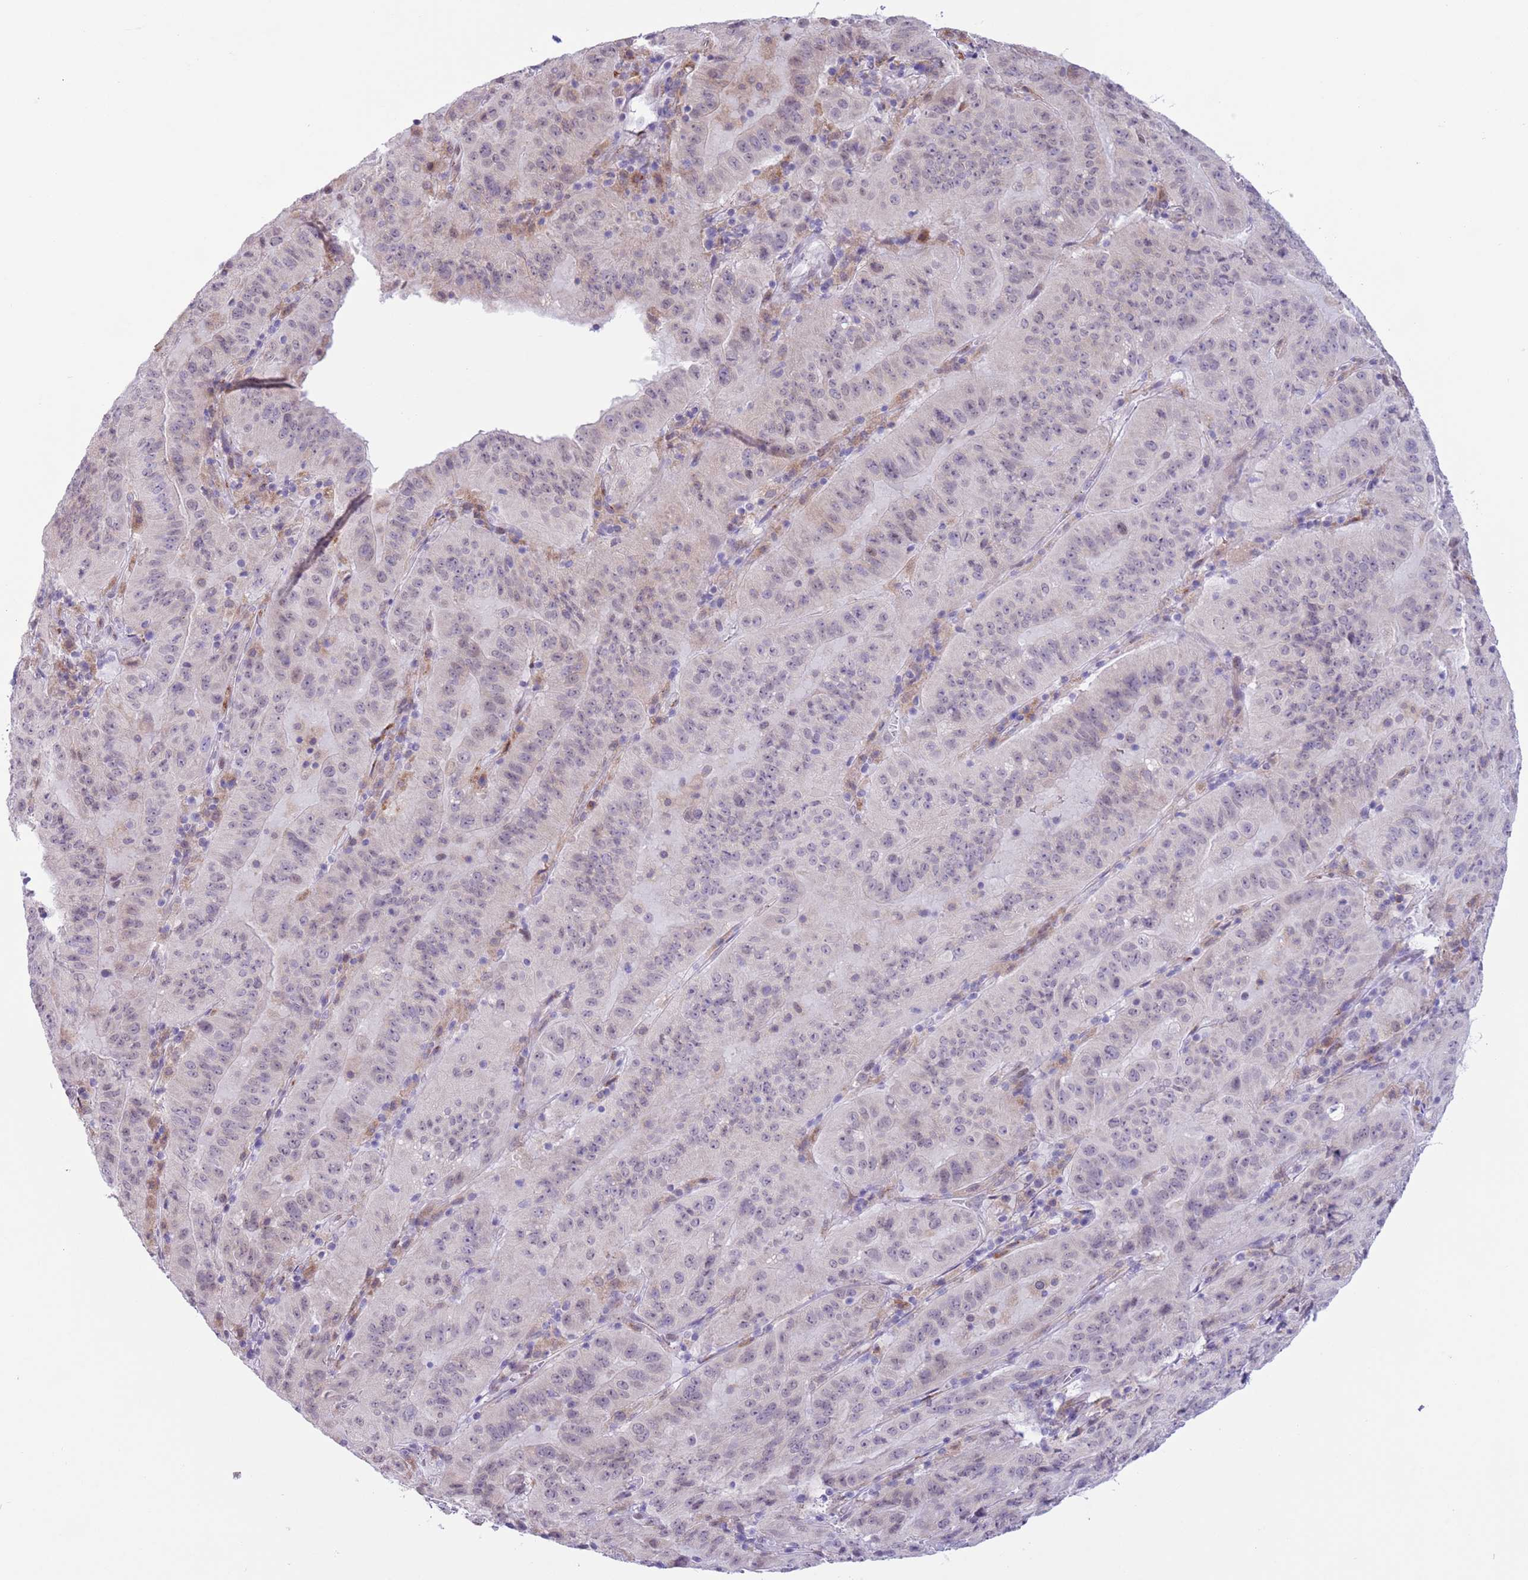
{"staining": {"intensity": "weak", "quantity": "25%-75%", "location": "cytoplasmic/membranous,nuclear"}, "tissue": "pancreatic cancer", "cell_type": "Tumor cells", "image_type": "cancer", "snomed": [{"axis": "morphology", "description": "Adenocarcinoma, NOS"}, {"axis": "topography", "description": "Pancreas"}], "caption": "Approximately 25%-75% of tumor cells in pancreatic cancer (adenocarcinoma) demonstrate weak cytoplasmic/membranous and nuclear protein positivity as visualized by brown immunohistochemical staining.", "gene": "ZNF576", "patient": {"sex": "male", "age": 63}}